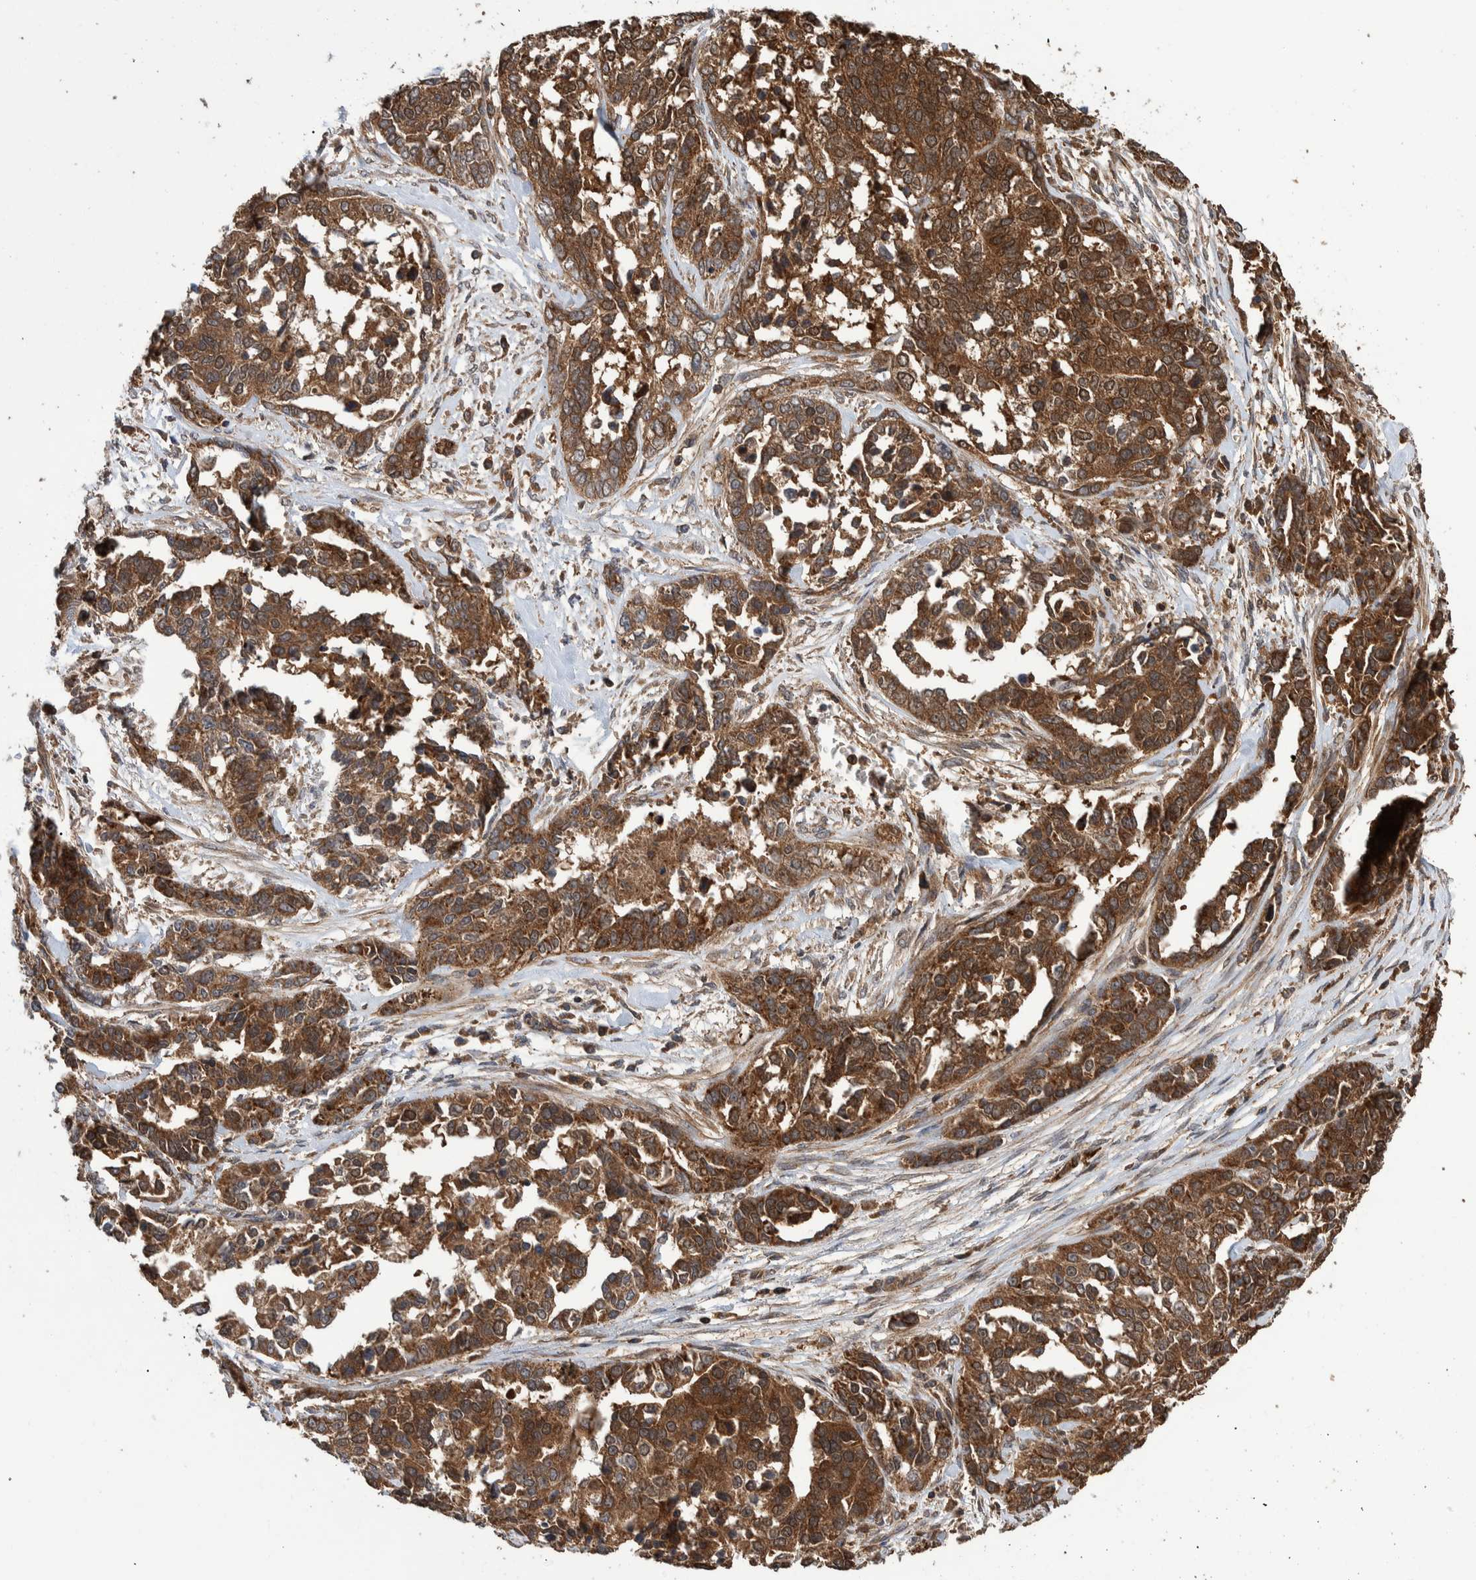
{"staining": {"intensity": "moderate", "quantity": ">75%", "location": "cytoplasmic/membranous"}, "tissue": "ovarian cancer", "cell_type": "Tumor cells", "image_type": "cancer", "snomed": [{"axis": "morphology", "description": "Cystadenocarcinoma, serous, NOS"}, {"axis": "topography", "description": "Ovary"}], "caption": "The histopathology image reveals a brown stain indicating the presence of a protein in the cytoplasmic/membranous of tumor cells in ovarian cancer (serous cystadenocarcinoma). (IHC, brightfield microscopy, high magnification).", "gene": "VBP1", "patient": {"sex": "female", "age": 44}}